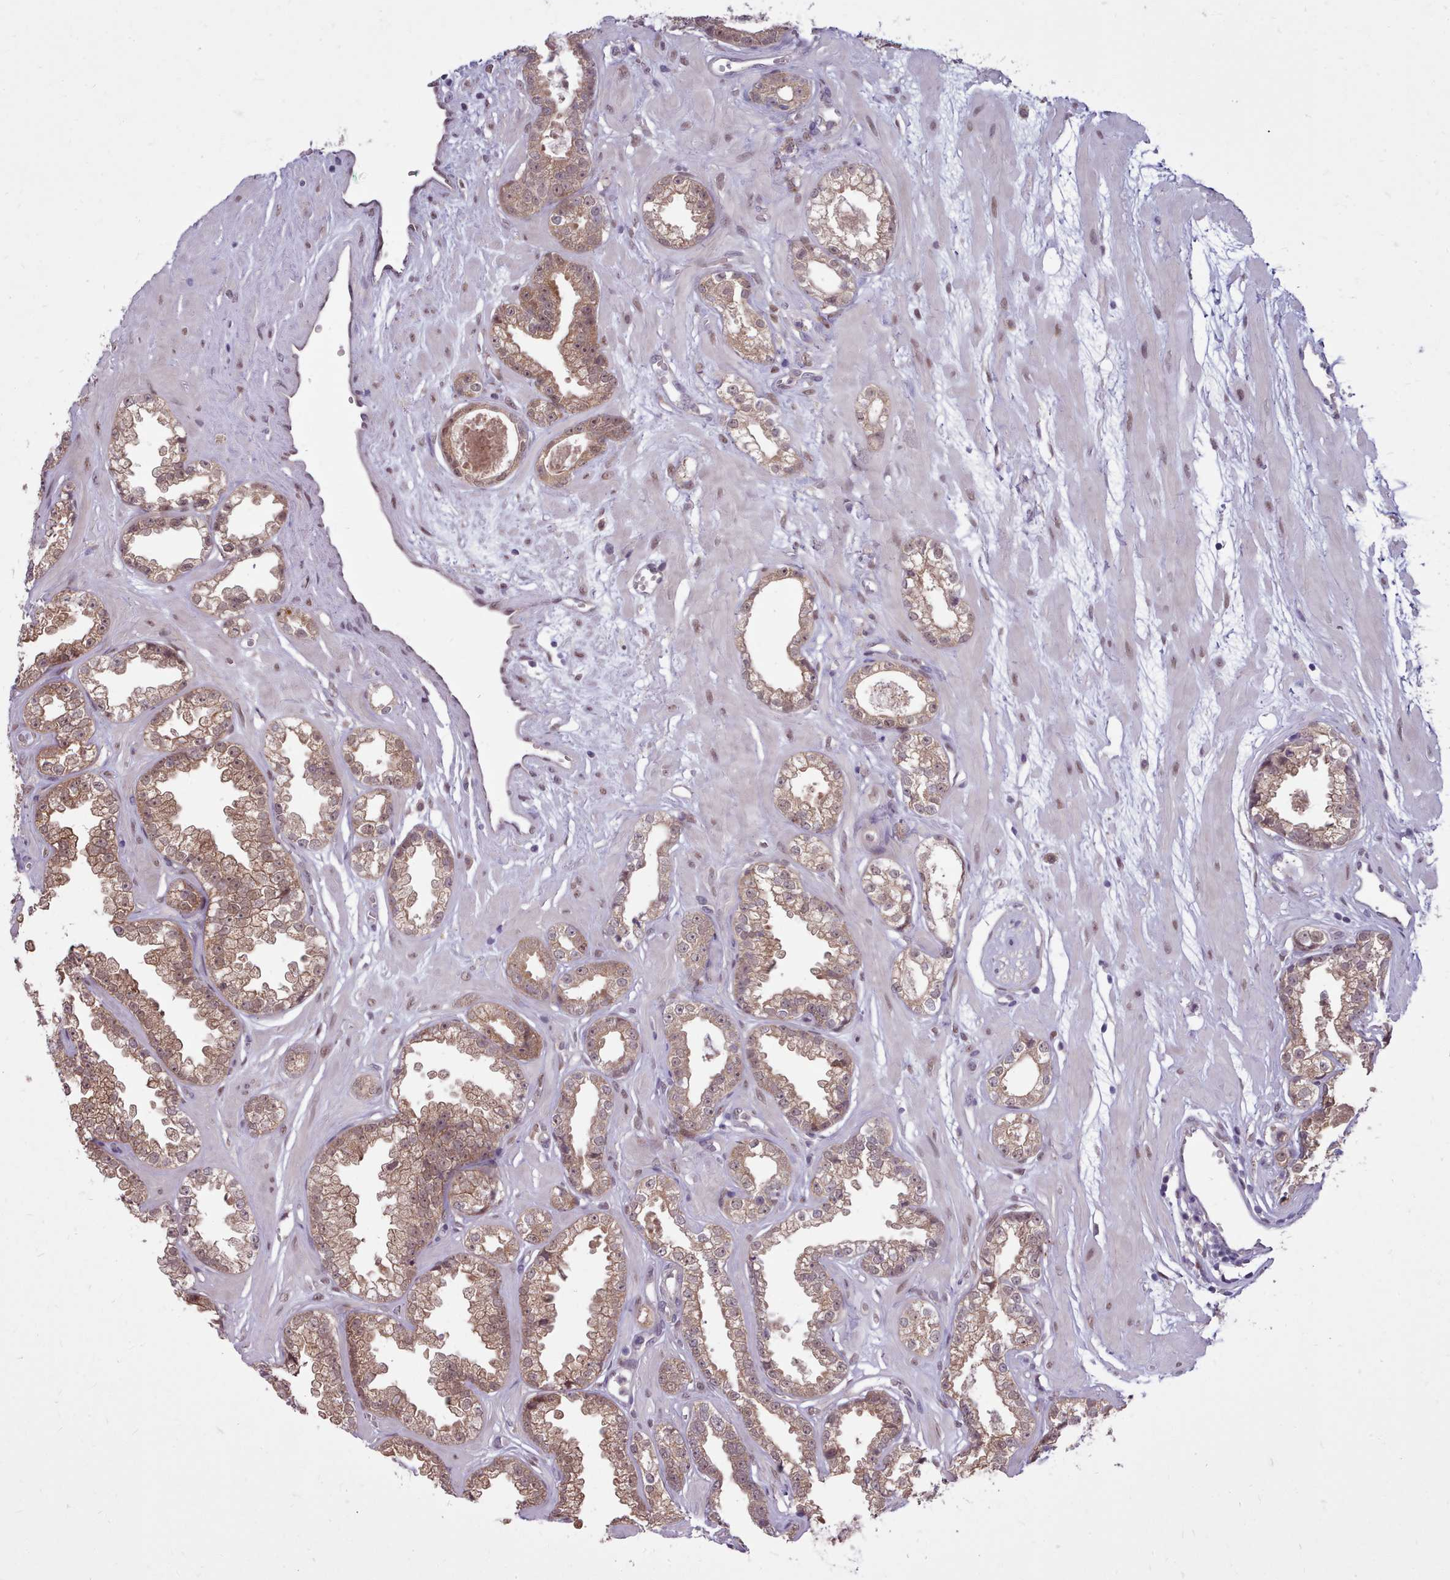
{"staining": {"intensity": "moderate", "quantity": "25%-75%", "location": "cytoplasmic/membranous,nuclear"}, "tissue": "prostate cancer", "cell_type": "Tumor cells", "image_type": "cancer", "snomed": [{"axis": "morphology", "description": "Adenocarcinoma, Low grade"}, {"axis": "topography", "description": "Prostate"}], "caption": "Immunohistochemical staining of human prostate cancer (adenocarcinoma (low-grade)) exhibits medium levels of moderate cytoplasmic/membranous and nuclear protein expression in approximately 25%-75% of tumor cells.", "gene": "AHCY", "patient": {"sex": "male", "age": 60}}